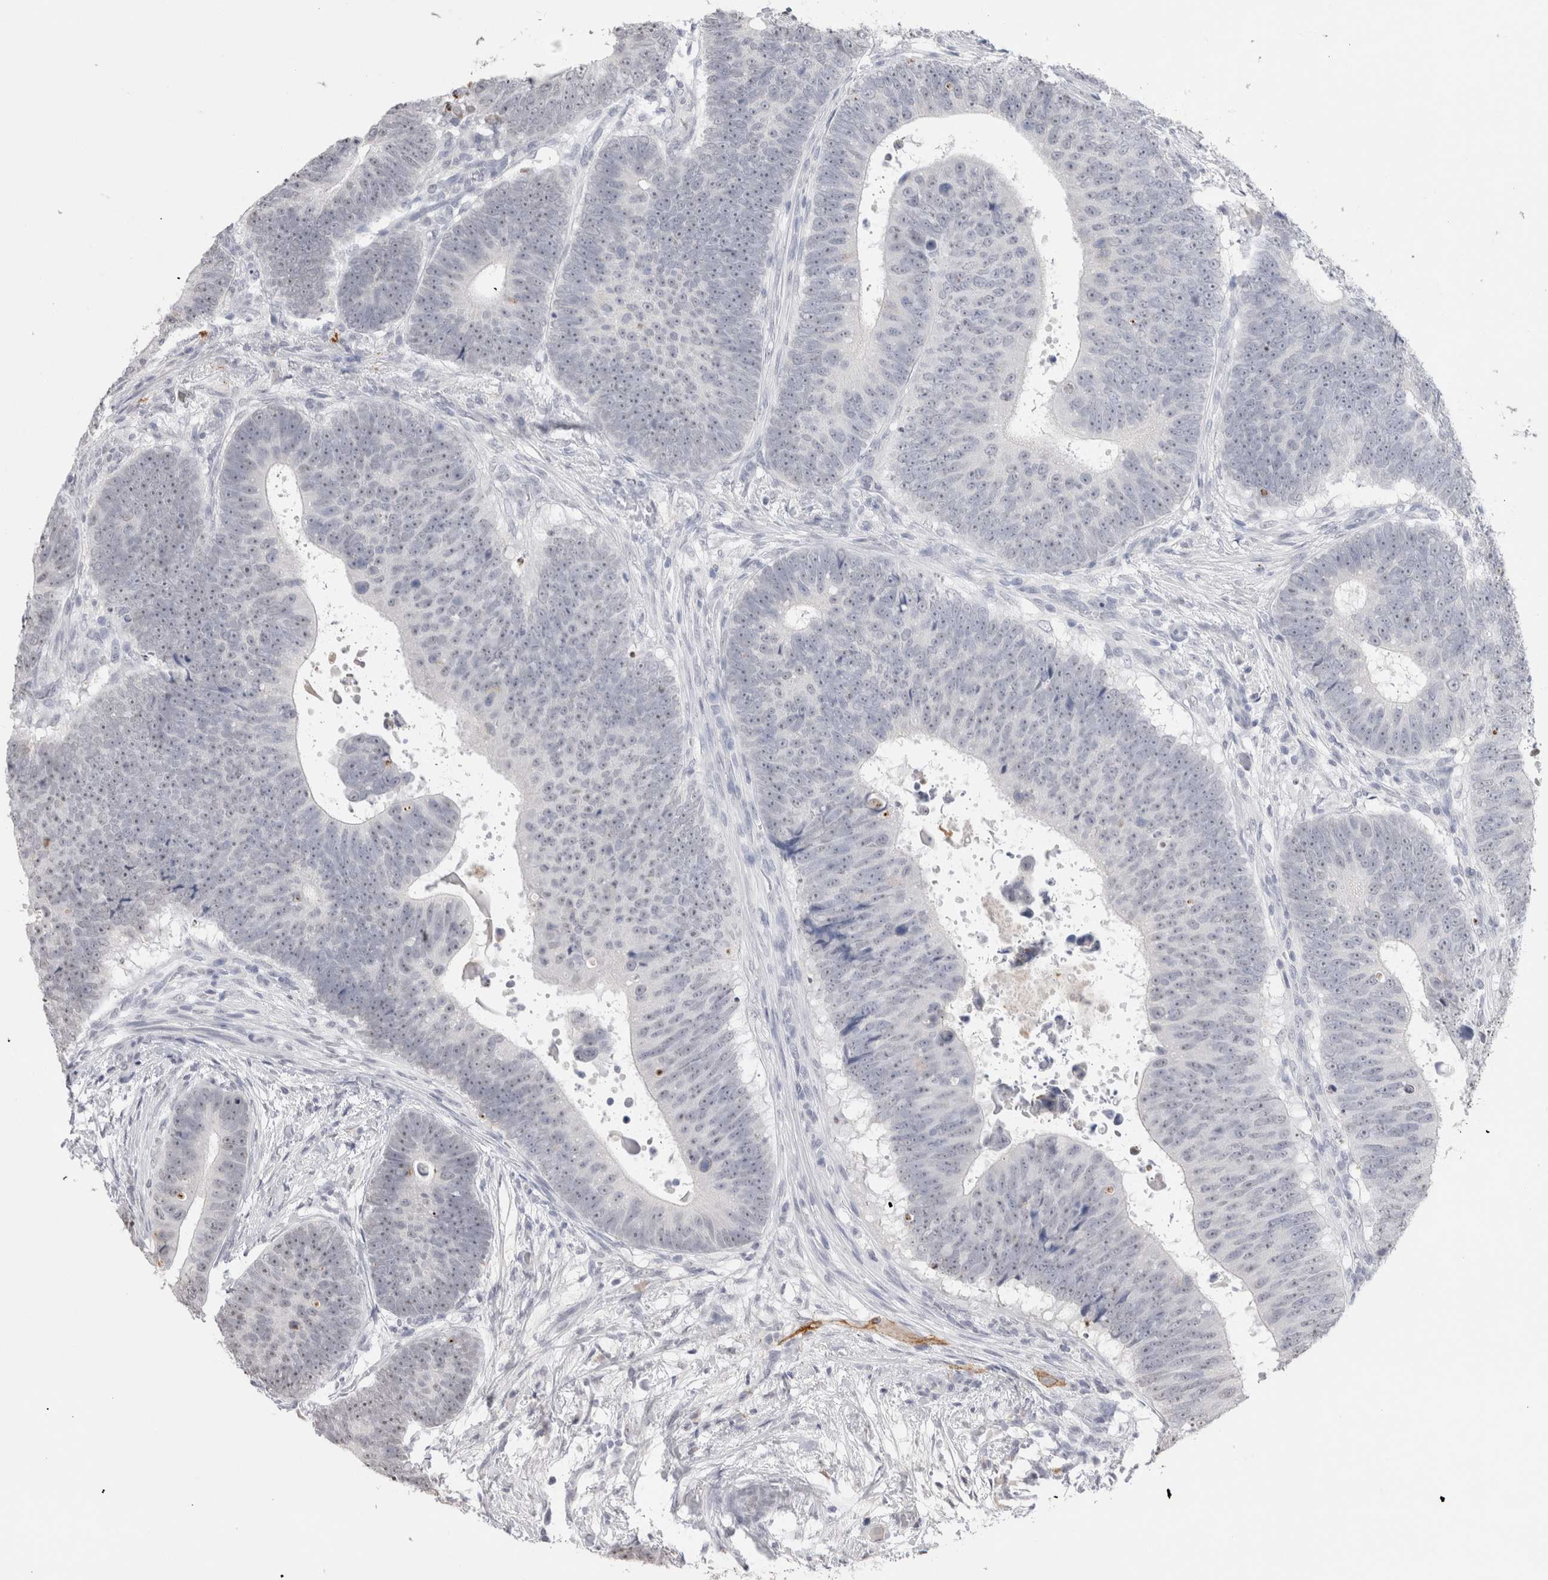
{"staining": {"intensity": "negative", "quantity": "none", "location": "none"}, "tissue": "colorectal cancer", "cell_type": "Tumor cells", "image_type": "cancer", "snomed": [{"axis": "morphology", "description": "Adenocarcinoma, NOS"}, {"axis": "topography", "description": "Colon"}], "caption": "A histopathology image of adenocarcinoma (colorectal) stained for a protein displays no brown staining in tumor cells.", "gene": "CADM3", "patient": {"sex": "male", "age": 56}}